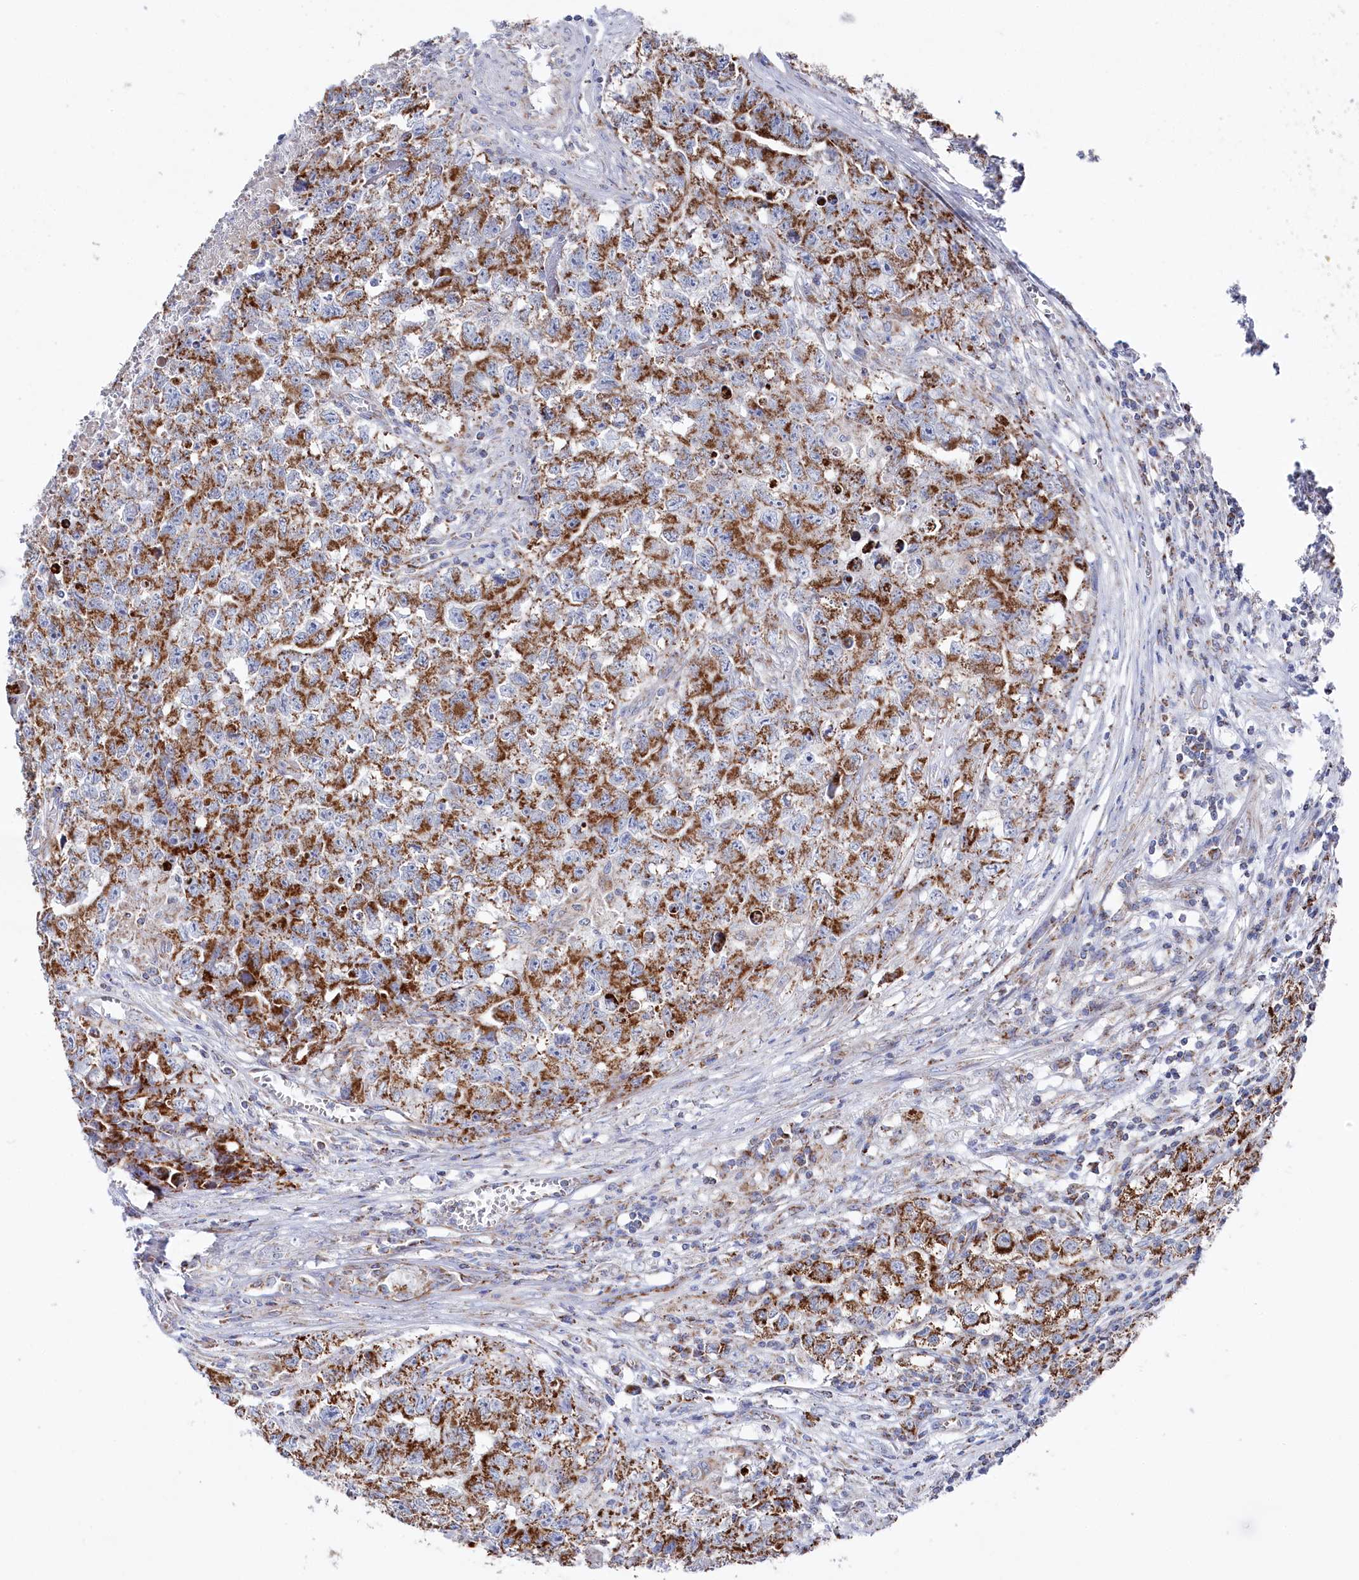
{"staining": {"intensity": "strong", "quantity": ">75%", "location": "cytoplasmic/membranous"}, "tissue": "testis cancer", "cell_type": "Tumor cells", "image_type": "cancer", "snomed": [{"axis": "morphology", "description": "Seminoma, NOS"}, {"axis": "morphology", "description": "Carcinoma, Embryonal, NOS"}, {"axis": "topography", "description": "Testis"}], "caption": "Seminoma (testis) tissue exhibits strong cytoplasmic/membranous positivity in approximately >75% of tumor cells, visualized by immunohistochemistry.", "gene": "GLS2", "patient": {"sex": "male", "age": 43}}